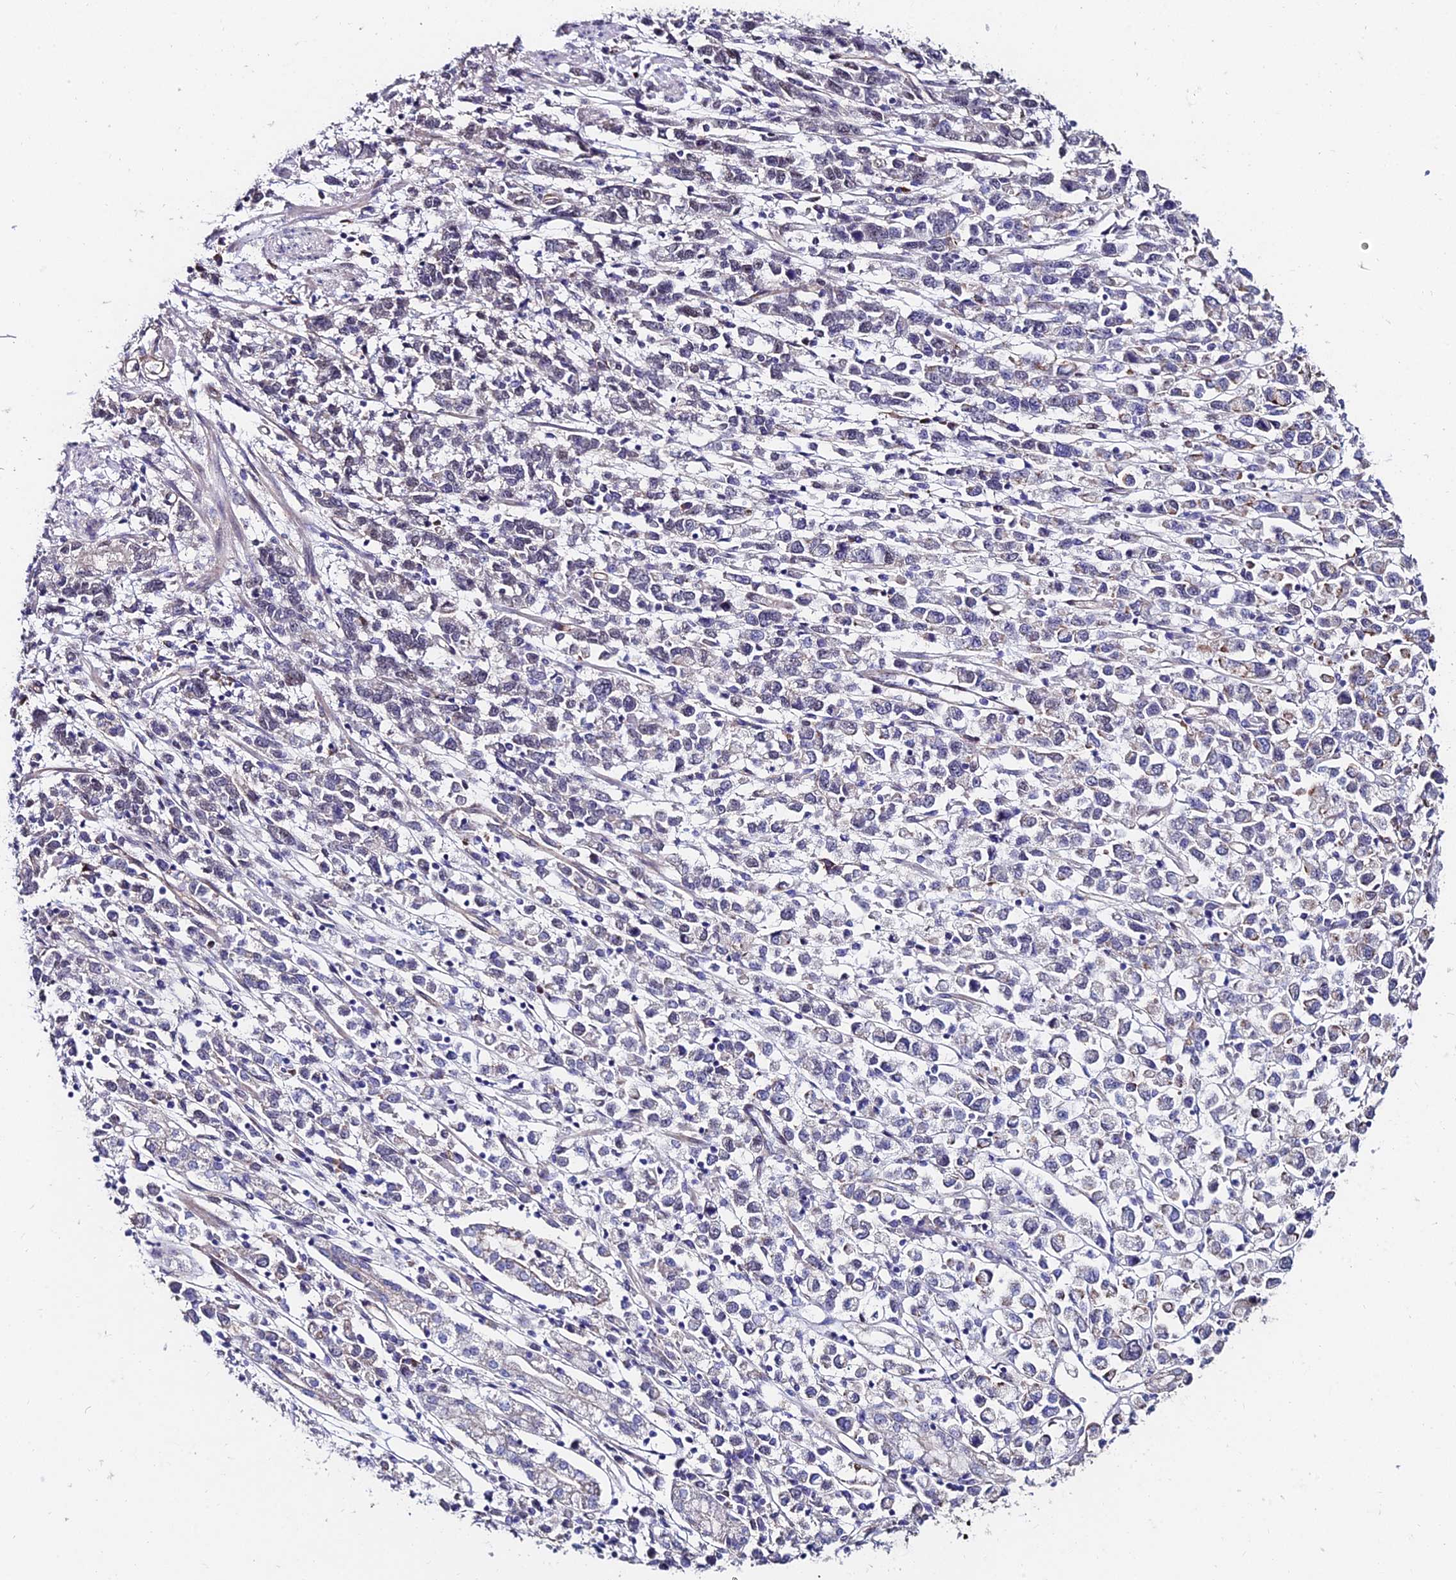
{"staining": {"intensity": "negative", "quantity": "none", "location": "none"}, "tissue": "stomach cancer", "cell_type": "Tumor cells", "image_type": "cancer", "snomed": [{"axis": "morphology", "description": "Adenocarcinoma, NOS"}, {"axis": "topography", "description": "Stomach"}], "caption": "This is an immunohistochemistry (IHC) image of human stomach cancer (adenocarcinoma). There is no positivity in tumor cells.", "gene": "TRIM24", "patient": {"sex": "female", "age": 76}}